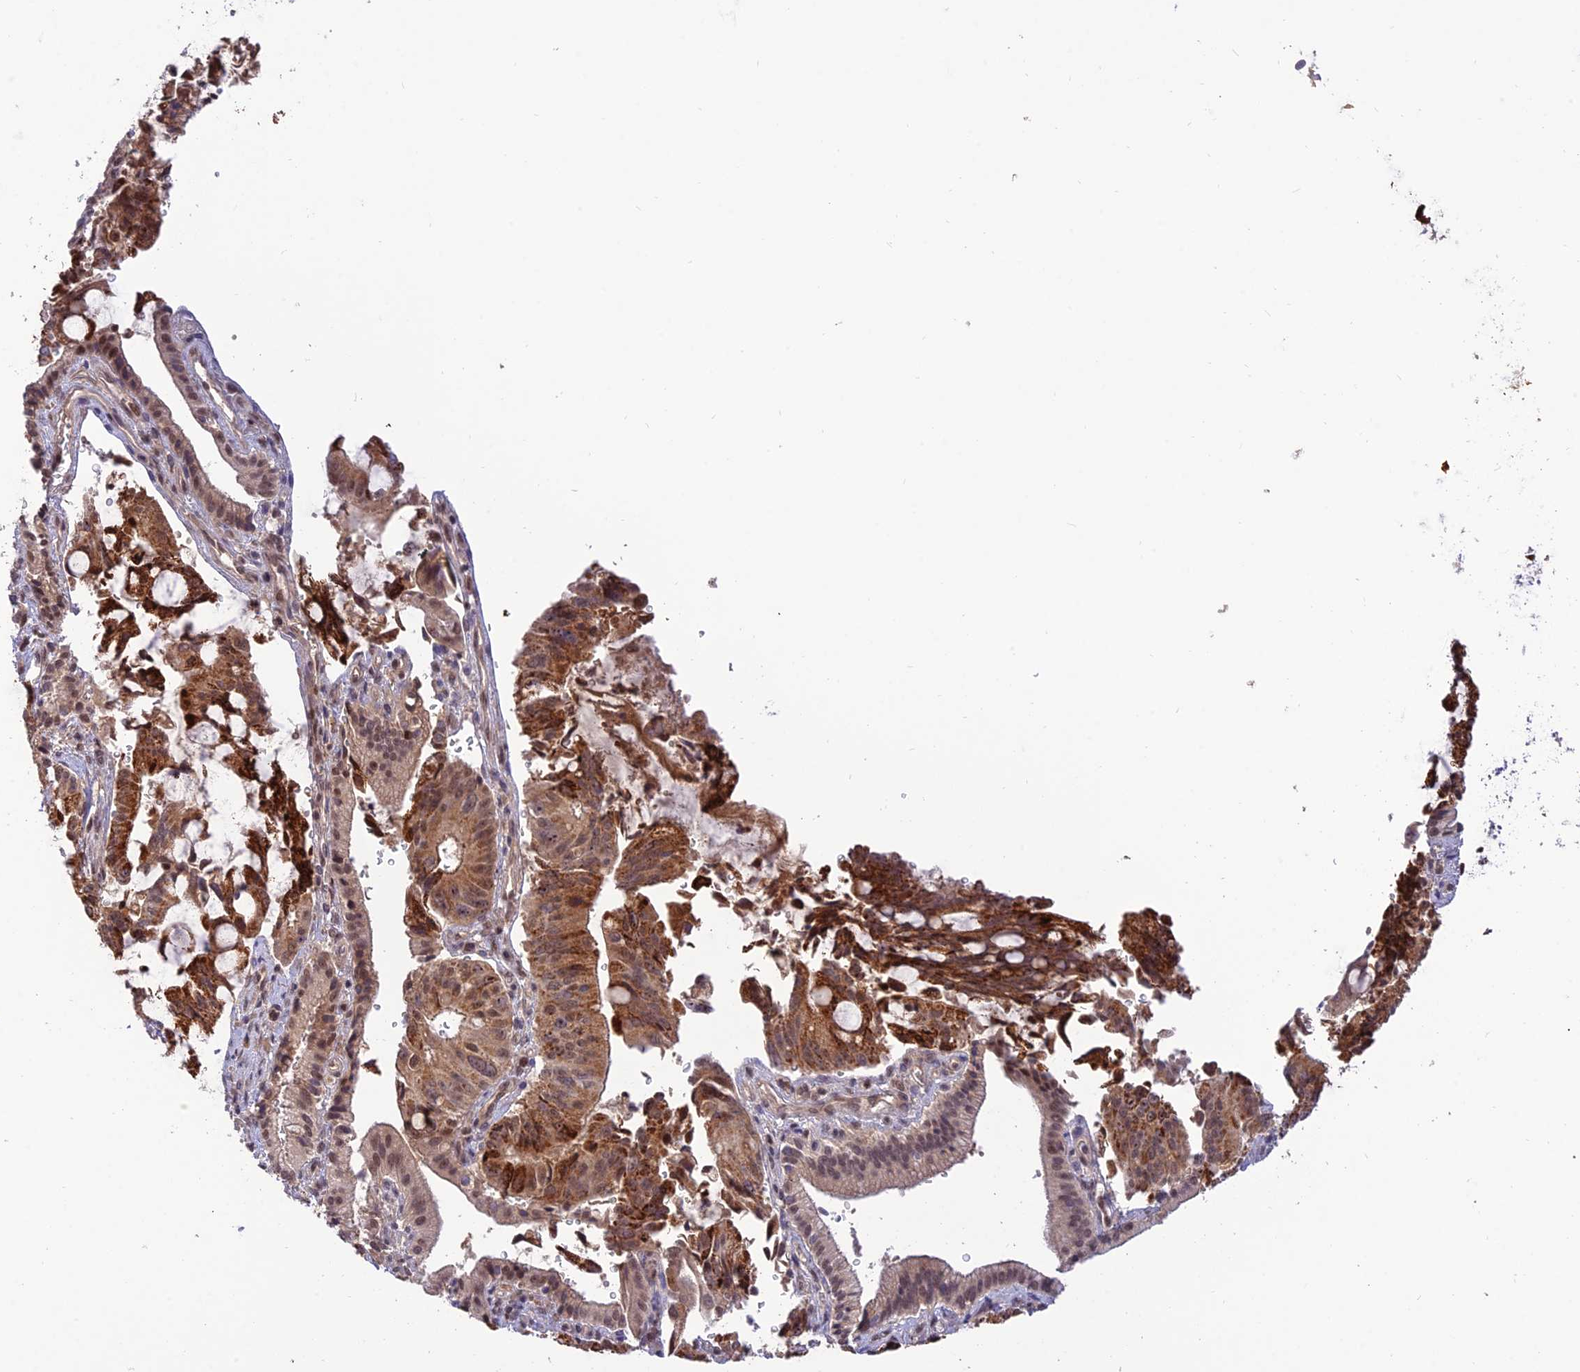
{"staining": {"intensity": "moderate", "quantity": ">75%", "location": "cytoplasmic/membranous,nuclear"}, "tissue": "pancreatic cancer", "cell_type": "Tumor cells", "image_type": "cancer", "snomed": [{"axis": "morphology", "description": "Adenocarcinoma, NOS"}, {"axis": "topography", "description": "Pancreas"}], "caption": "Human adenocarcinoma (pancreatic) stained with a brown dye reveals moderate cytoplasmic/membranous and nuclear positive staining in about >75% of tumor cells.", "gene": "REV1", "patient": {"sex": "male", "age": 68}}